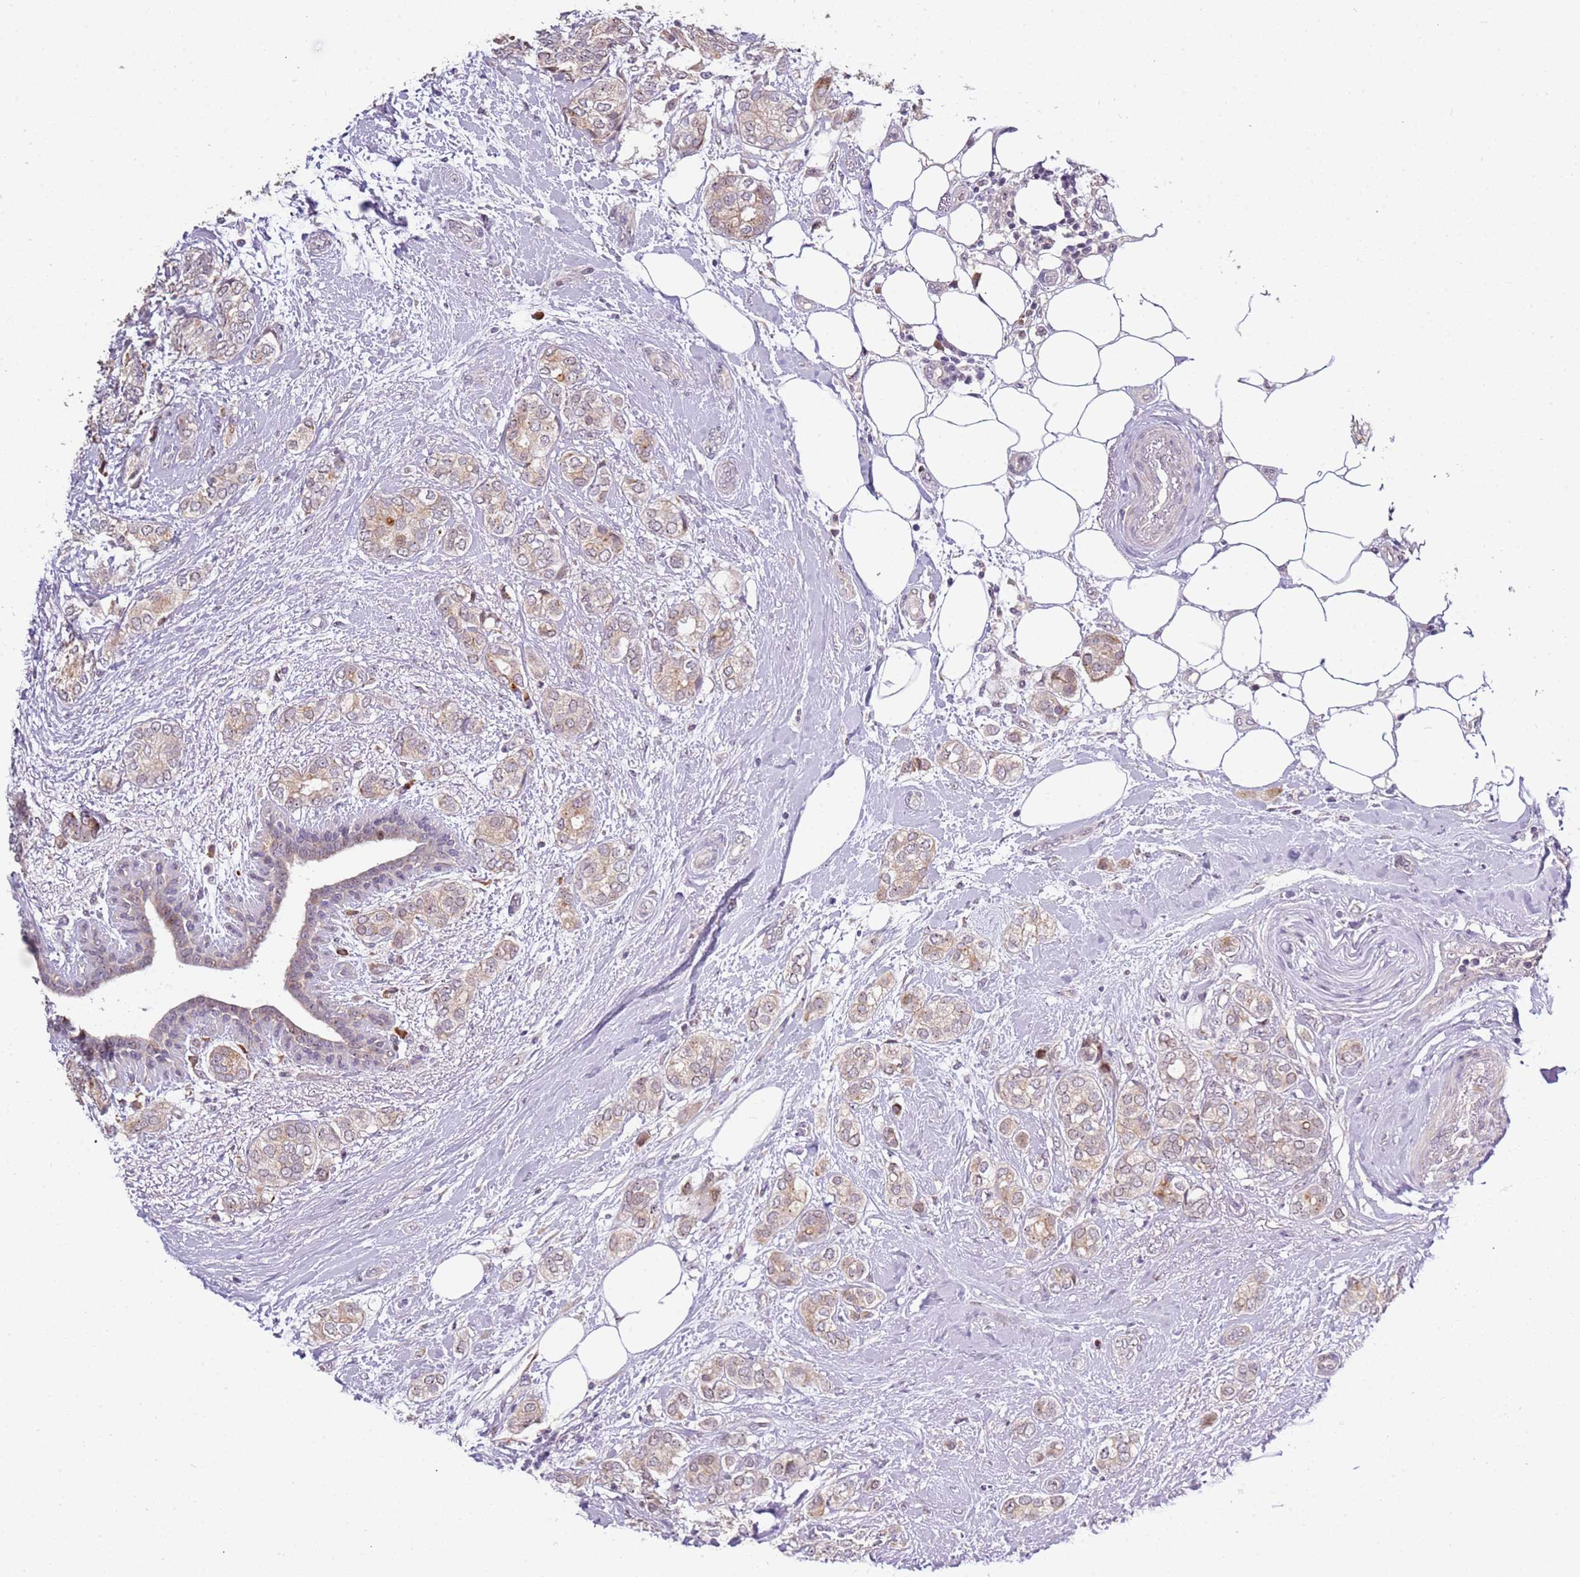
{"staining": {"intensity": "weak", "quantity": ">75%", "location": "cytoplasmic/membranous"}, "tissue": "breast cancer", "cell_type": "Tumor cells", "image_type": "cancer", "snomed": [{"axis": "morphology", "description": "Duct carcinoma"}, {"axis": "topography", "description": "Breast"}], "caption": "A brown stain highlights weak cytoplasmic/membranous expression of a protein in human breast cancer (invasive ductal carcinoma) tumor cells. (Brightfield microscopy of DAB IHC at high magnification).", "gene": "UCMA", "patient": {"sex": "female", "age": 73}}